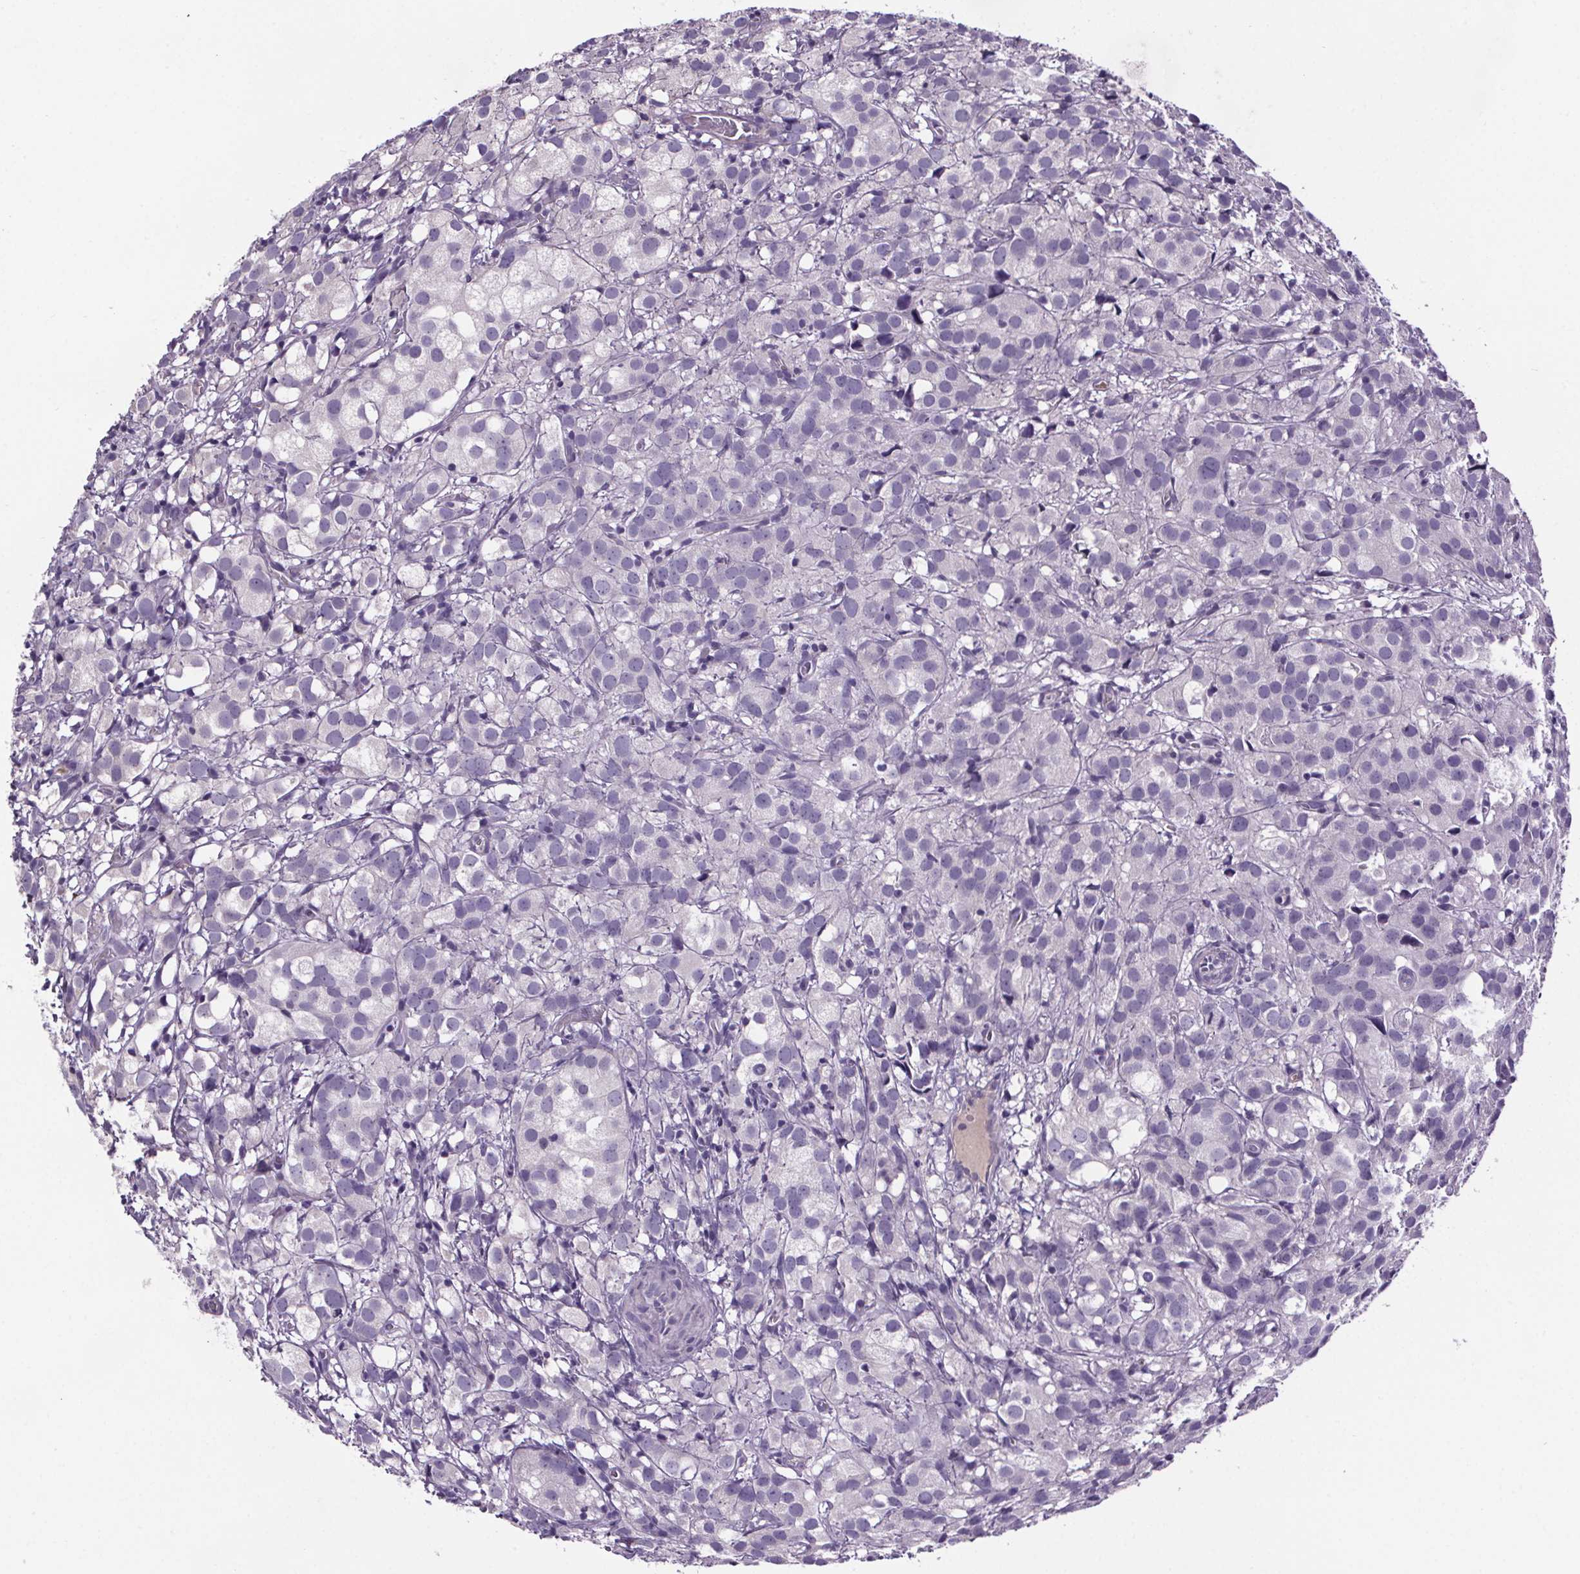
{"staining": {"intensity": "negative", "quantity": "none", "location": "none"}, "tissue": "prostate cancer", "cell_type": "Tumor cells", "image_type": "cancer", "snomed": [{"axis": "morphology", "description": "Adenocarcinoma, High grade"}, {"axis": "topography", "description": "Prostate"}], "caption": "IHC of high-grade adenocarcinoma (prostate) demonstrates no positivity in tumor cells. (DAB (3,3'-diaminobenzidine) immunohistochemistry with hematoxylin counter stain).", "gene": "CUBN", "patient": {"sex": "male", "age": 86}}